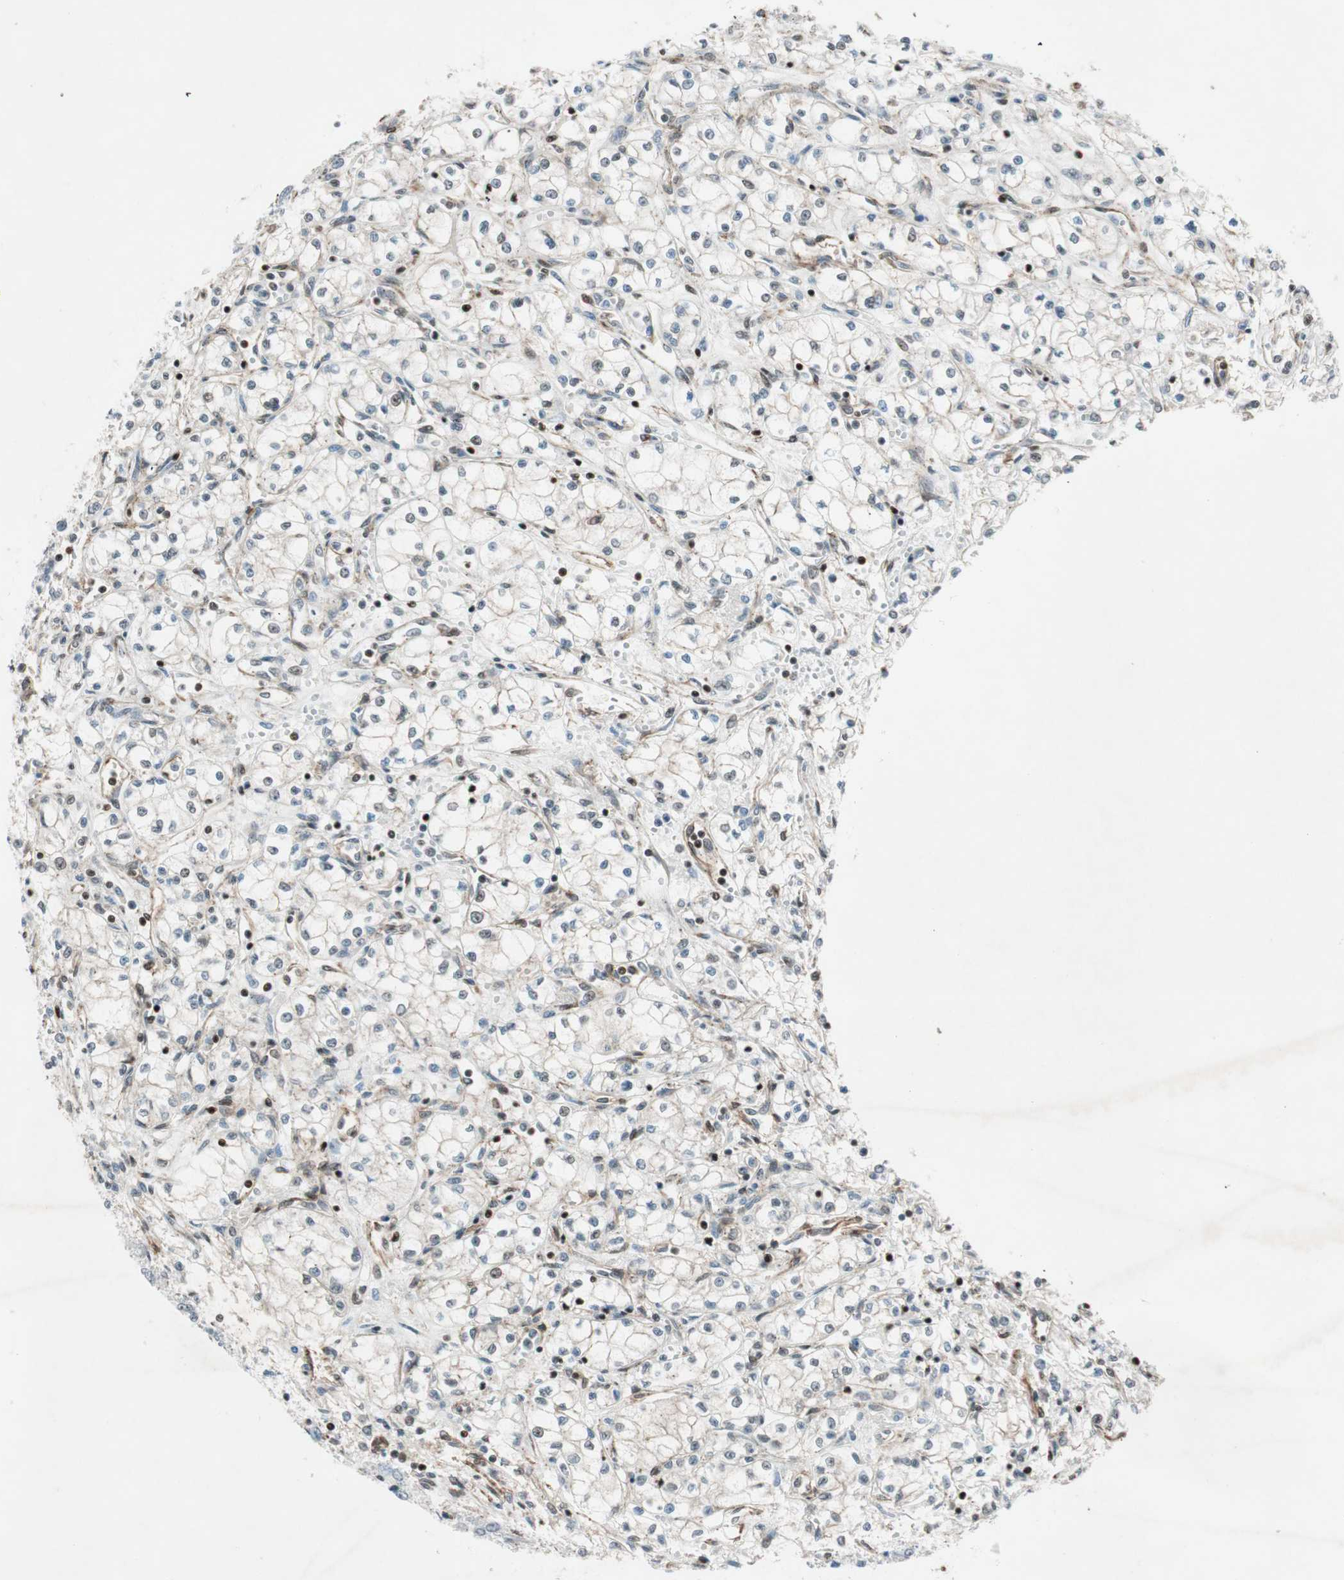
{"staining": {"intensity": "negative", "quantity": "none", "location": "none"}, "tissue": "renal cancer", "cell_type": "Tumor cells", "image_type": "cancer", "snomed": [{"axis": "morphology", "description": "Normal tissue, NOS"}, {"axis": "morphology", "description": "Adenocarcinoma, NOS"}, {"axis": "topography", "description": "Kidney"}], "caption": "This histopathology image is of renal cancer (adenocarcinoma) stained with IHC to label a protein in brown with the nuclei are counter-stained blue. There is no expression in tumor cells. Brightfield microscopy of IHC stained with DAB (3,3'-diaminobenzidine) (brown) and hematoxylin (blue), captured at high magnification.", "gene": "CDK19", "patient": {"sex": "male", "age": 59}}